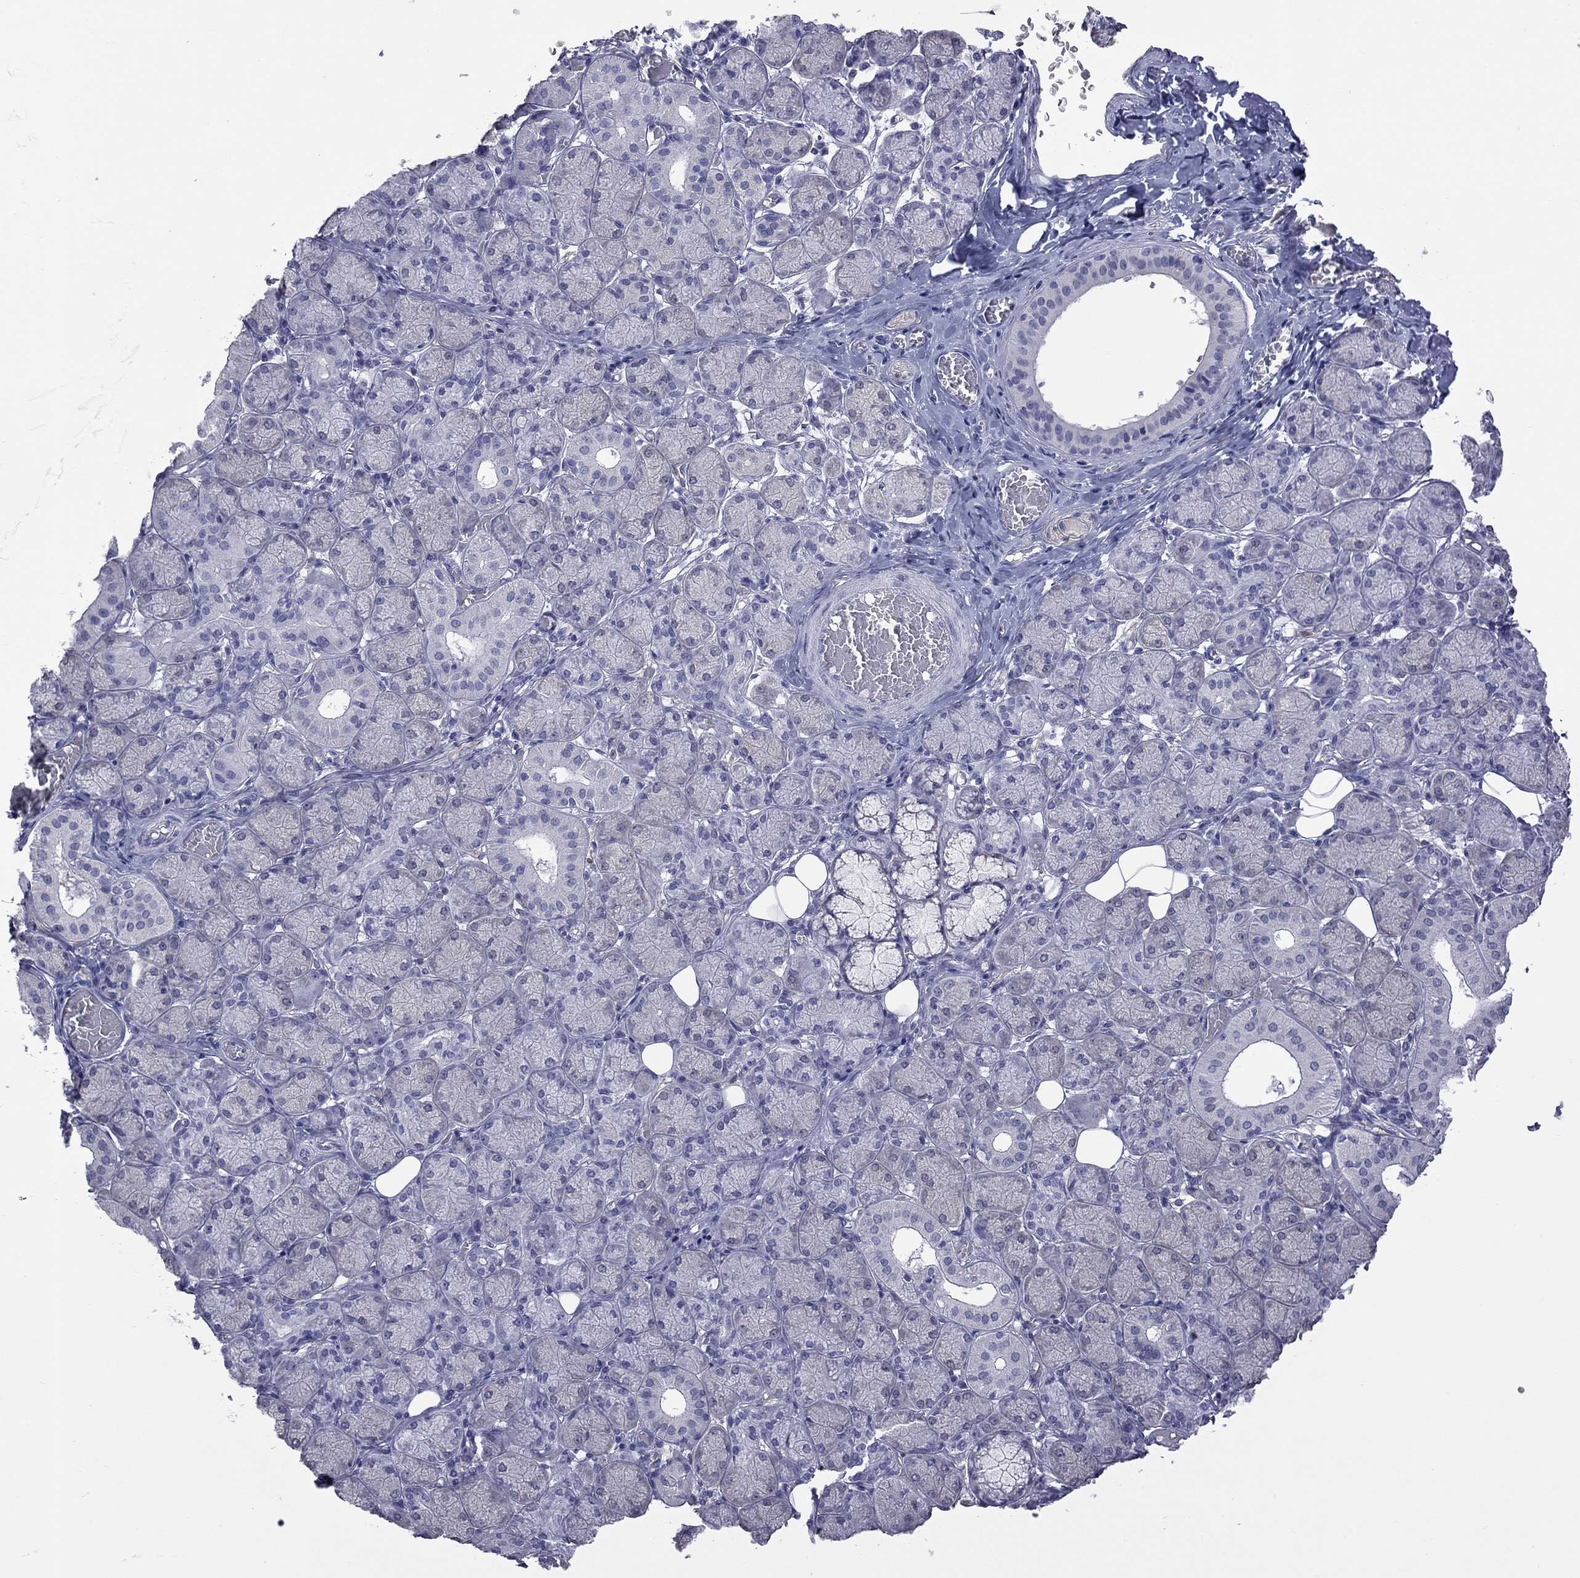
{"staining": {"intensity": "negative", "quantity": "none", "location": "none"}, "tissue": "salivary gland", "cell_type": "Glandular cells", "image_type": "normal", "snomed": [{"axis": "morphology", "description": "Normal tissue, NOS"}, {"axis": "topography", "description": "Salivary gland"}, {"axis": "topography", "description": "Peripheral nerve tissue"}], "caption": "Immunohistochemistry (IHC) image of normal salivary gland: salivary gland stained with DAB demonstrates no significant protein positivity in glandular cells.", "gene": "HYLS1", "patient": {"sex": "female", "age": 24}}